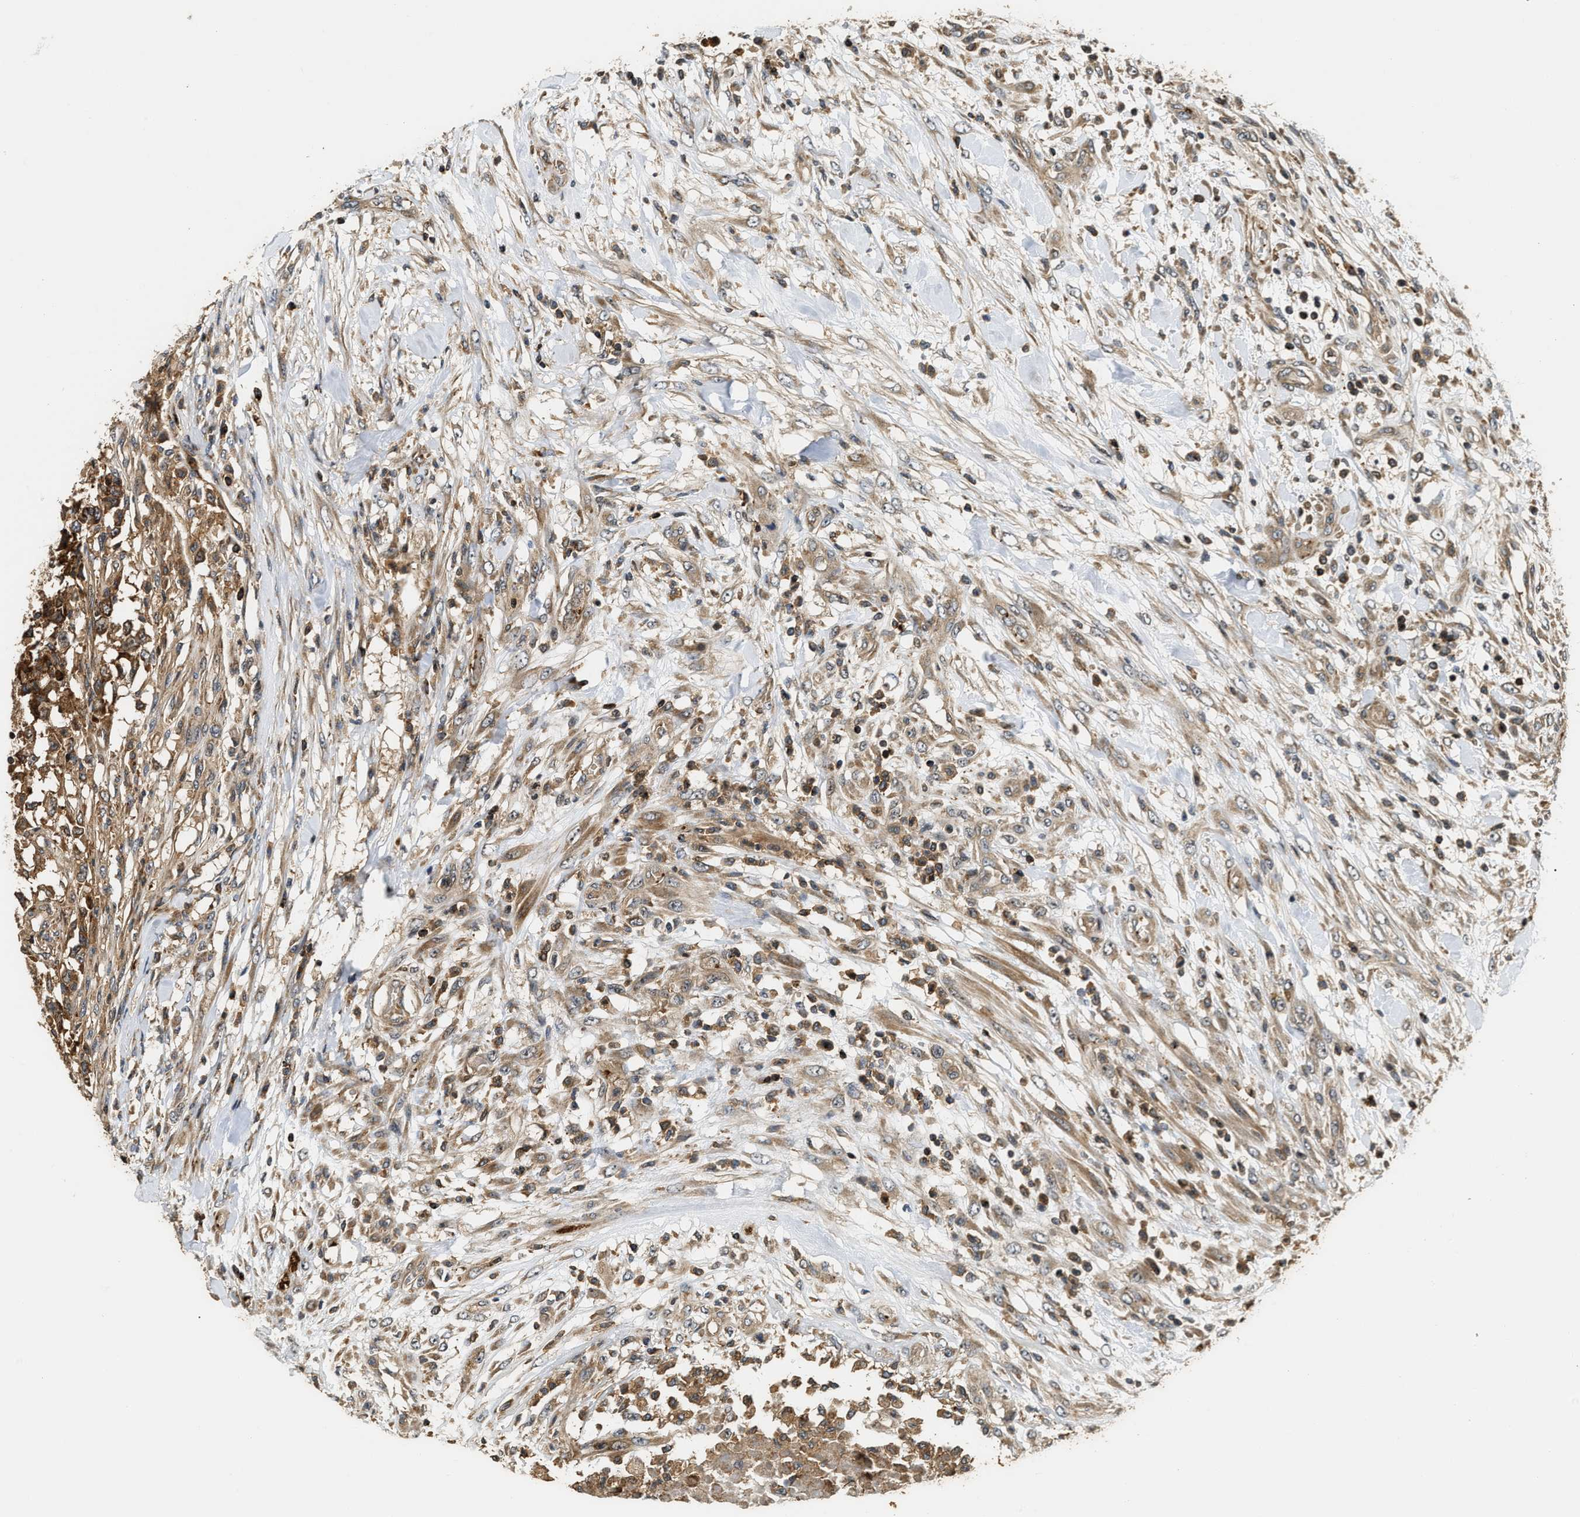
{"staining": {"intensity": "moderate", "quantity": ">75%", "location": "cytoplasmic/membranous,nuclear"}, "tissue": "testis cancer", "cell_type": "Tumor cells", "image_type": "cancer", "snomed": [{"axis": "morphology", "description": "Seminoma, NOS"}, {"axis": "topography", "description": "Testis"}], "caption": "Moderate cytoplasmic/membranous and nuclear staining for a protein is seen in approximately >75% of tumor cells of seminoma (testis) using immunohistochemistry.", "gene": "SNX5", "patient": {"sex": "male", "age": 59}}